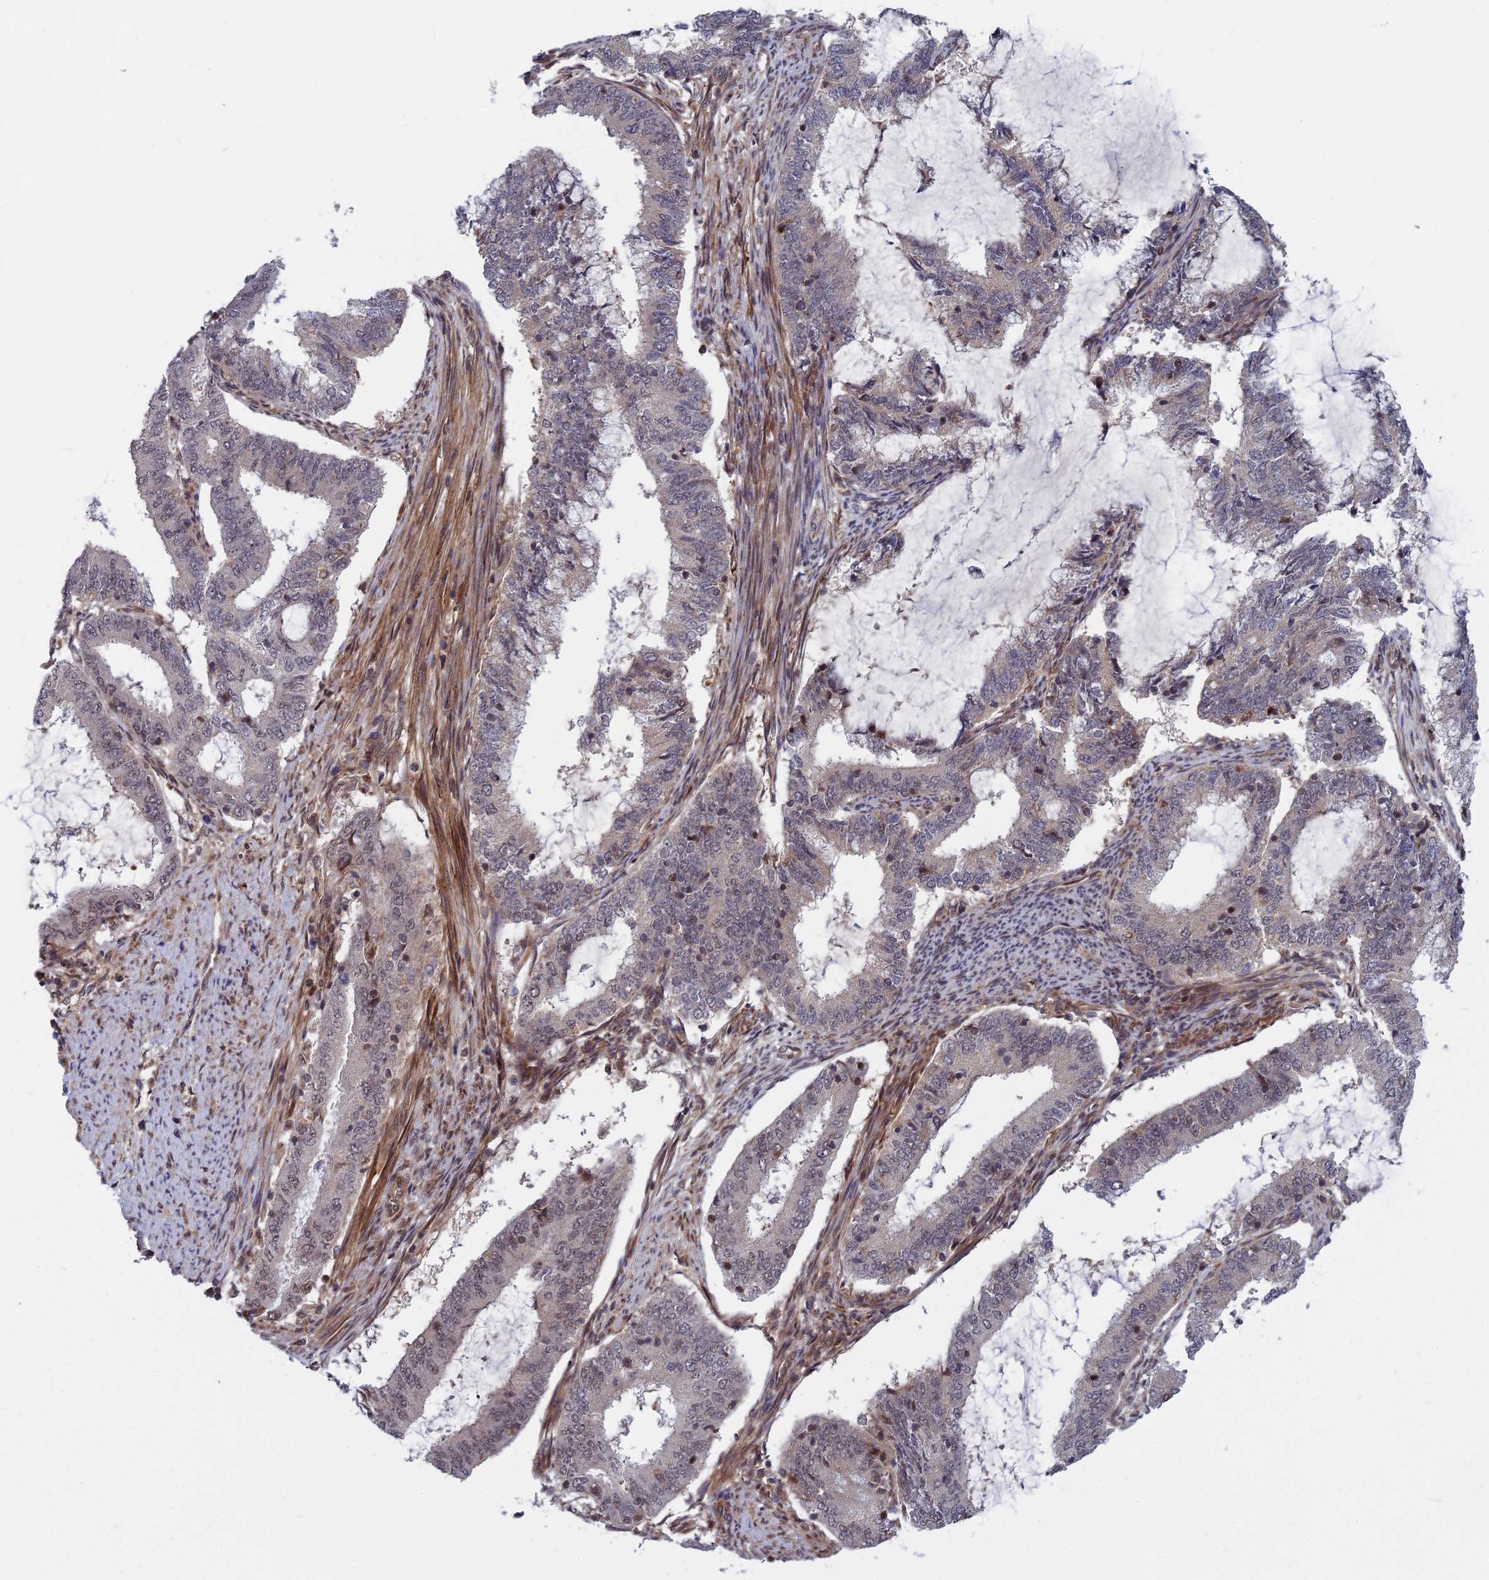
{"staining": {"intensity": "negative", "quantity": "none", "location": "none"}, "tissue": "endometrial cancer", "cell_type": "Tumor cells", "image_type": "cancer", "snomed": [{"axis": "morphology", "description": "Adenocarcinoma, NOS"}, {"axis": "topography", "description": "Endometrium"}], "caption": "Endometrial cancer was stained to show a protein in brown. There is no significant positivity in tumor cells.", "gene": "COMMD2", "patient": {"sex": "female", "age": 51}}